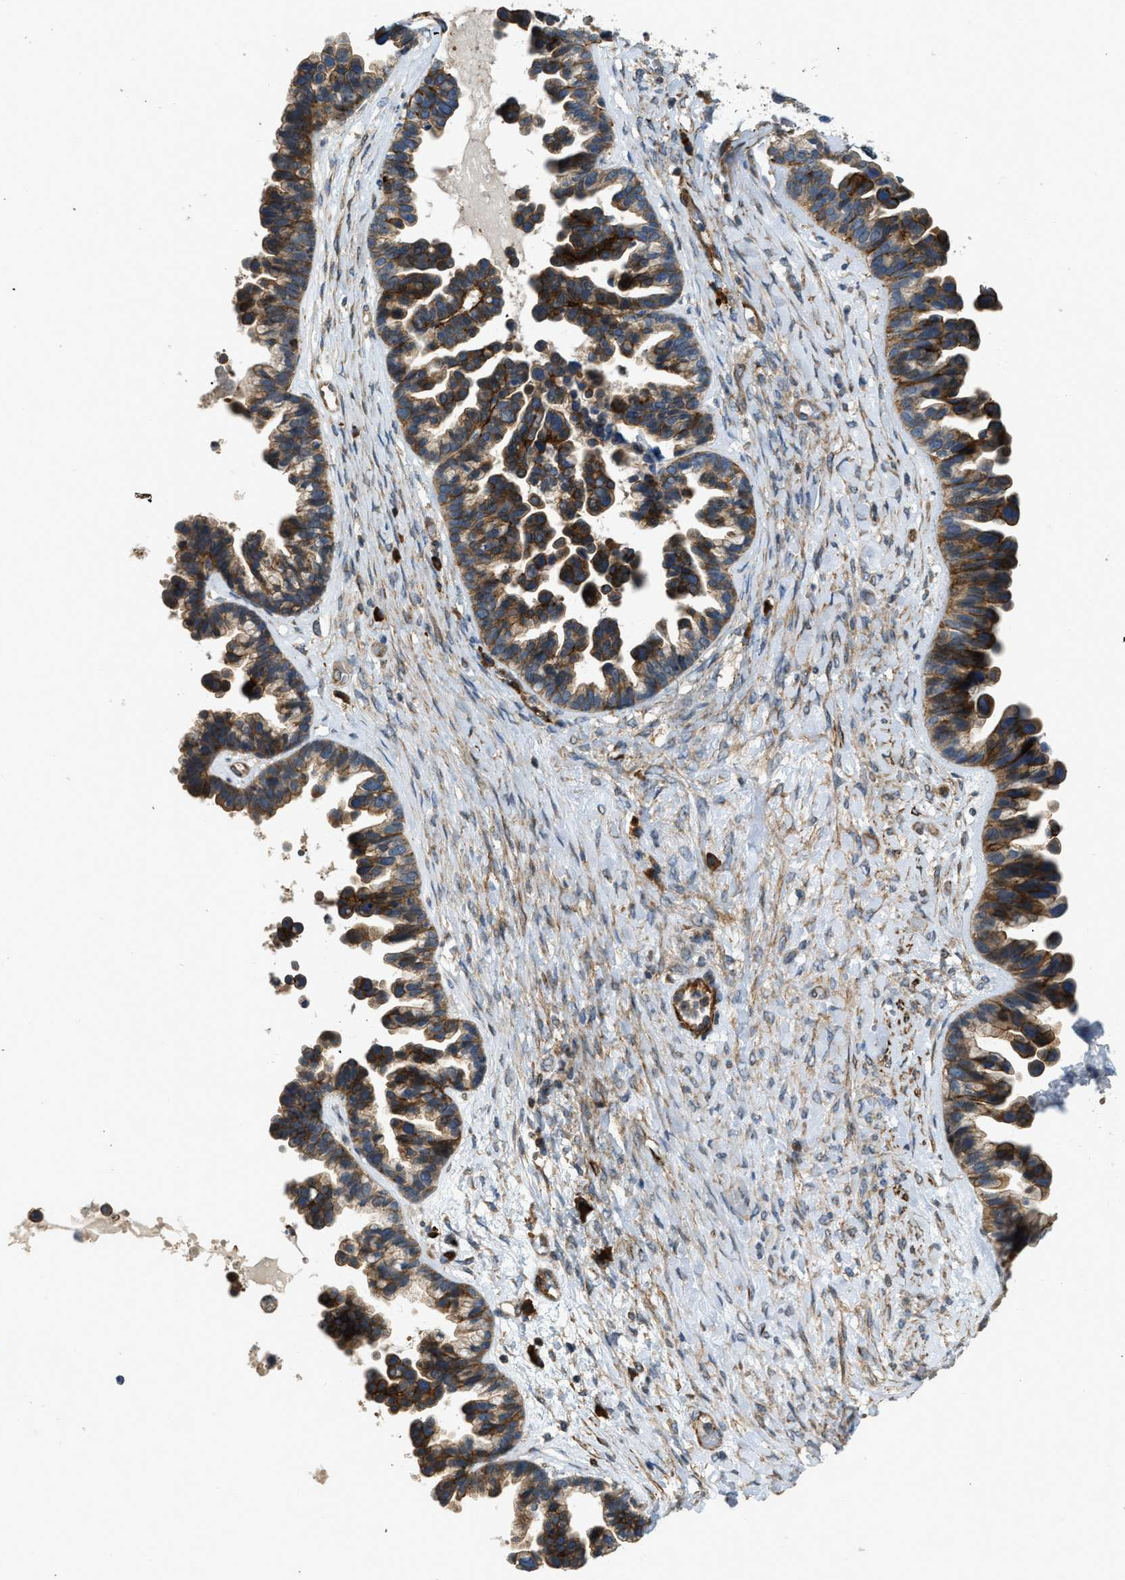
{"staining": {"intensity": "strong", "quantity": ">75%", "location": "cytoplasmic/membranous"}, "tissue": "ovarian cancer", "cell_type": "Tumor cells", "image_type": "cancer", "snomed": [{"axis": "morphology", "description": "Cystadenocarcinoma, serous, NOS"}, {"axis": "topography", "description": "Ovary"}], "caption": "IHC micrograph of neoplastic tissue: ovarian cancer (serous cystadenocarcinoma) stained using immunohistochemistry demonstrates high levels of strong protein expression localized specifically in the cytoplasmic/membranous of tumor cells, appearing as a cytoplasmic/membranous brown color.", "gene": "BTN3A2", "patient": {"sex": "female", "age": 56}}